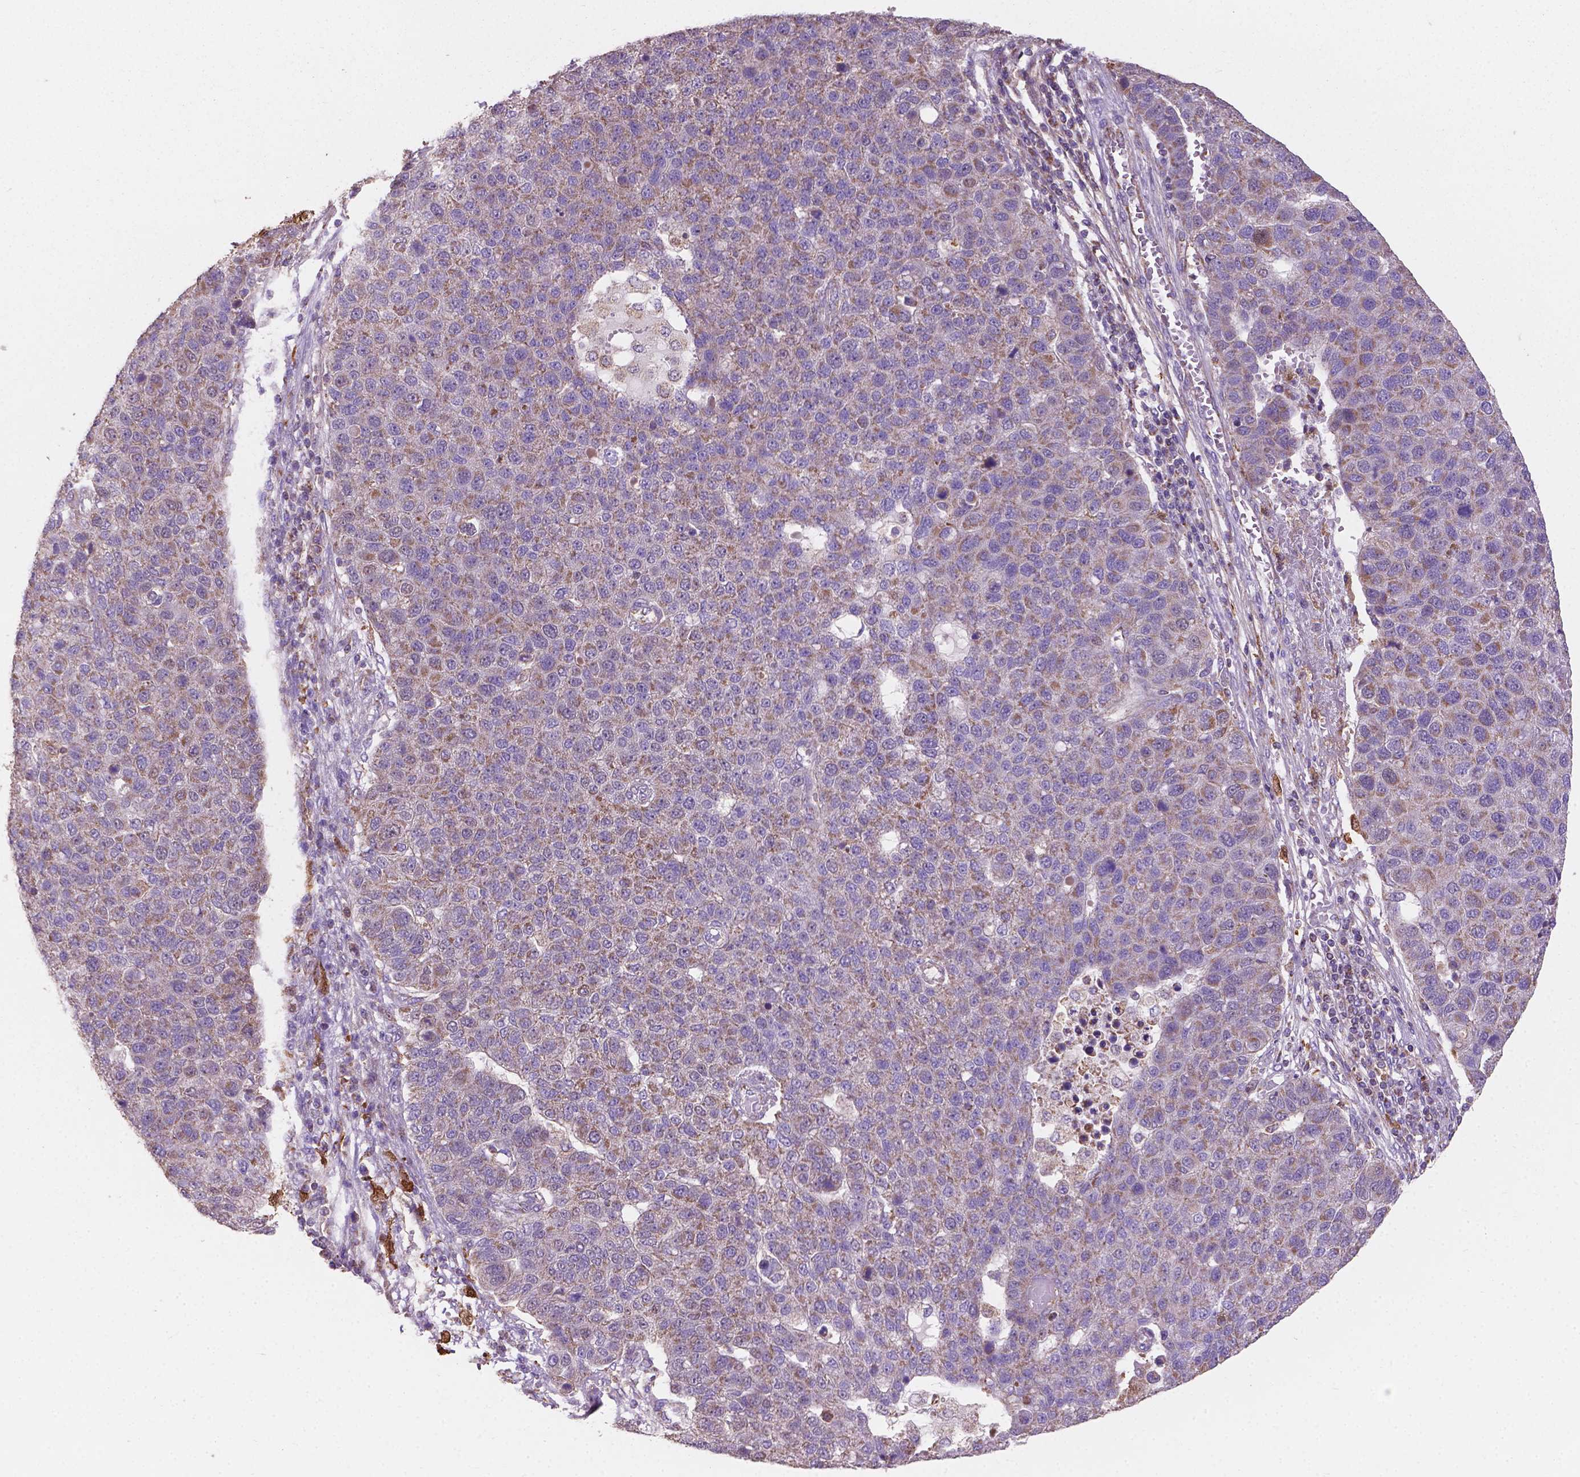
{"staining": {"intensity": "moderate", "quantity": "25%-75%", "location": "cytoplasmic/membranous"}, "tissue": "pancreatic cancer", "cell_type": "Tumor cells", "image_type": "cancer", "snomed": [{"axis": "morphology", "description": "Adenocarcinoma, NOS"}, {"axis": "topography", "description": "Pancreas"}], "caption": "Tumor cells demonstrate medium levels of moderate cytoplasmic/membranous staining in about 25%-75% of cells in human adenocarcinoma (pancreatic).", "gene": "TCAF1", "patient": {"sex": "female", "age": 61}}